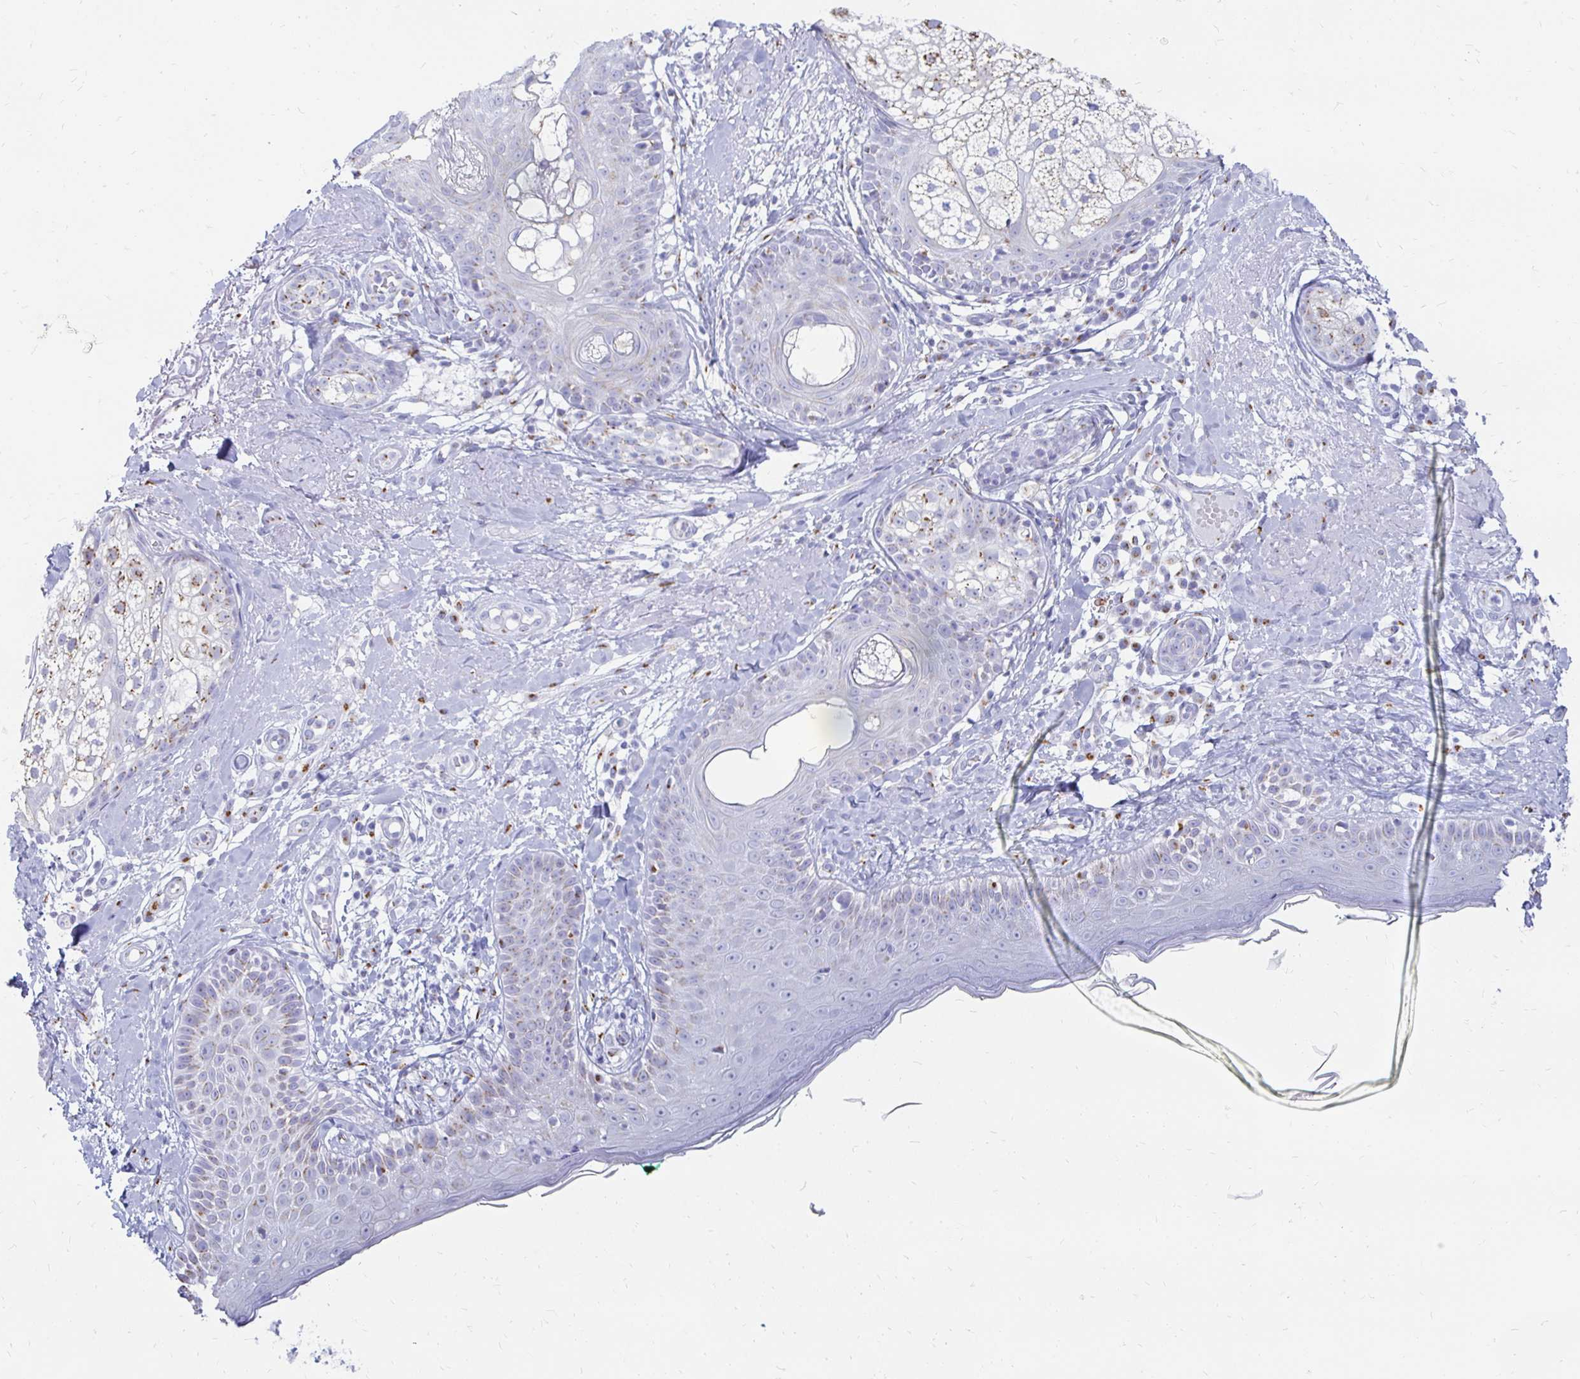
{"staining": {"intensity": "negative", "quantity": "none", "location": "none"}, "tissue": "skin", "cell_type": "Fibroblasts", "image_type": "normal", "snomed": [{"axis": "morphology", "description": "Normal tissue, NOS"}, {"axis": "topography", "description": "Skin"}], "caption": "Immunohistochemistry micrograph of benign human skin stained for a protein (brown), which exhibits no staining in fibroblasts. (DAB immunohistochemistry, high magnification).", "gene": "PAGE4", "patient": {"sex": "male", "age": 73}}